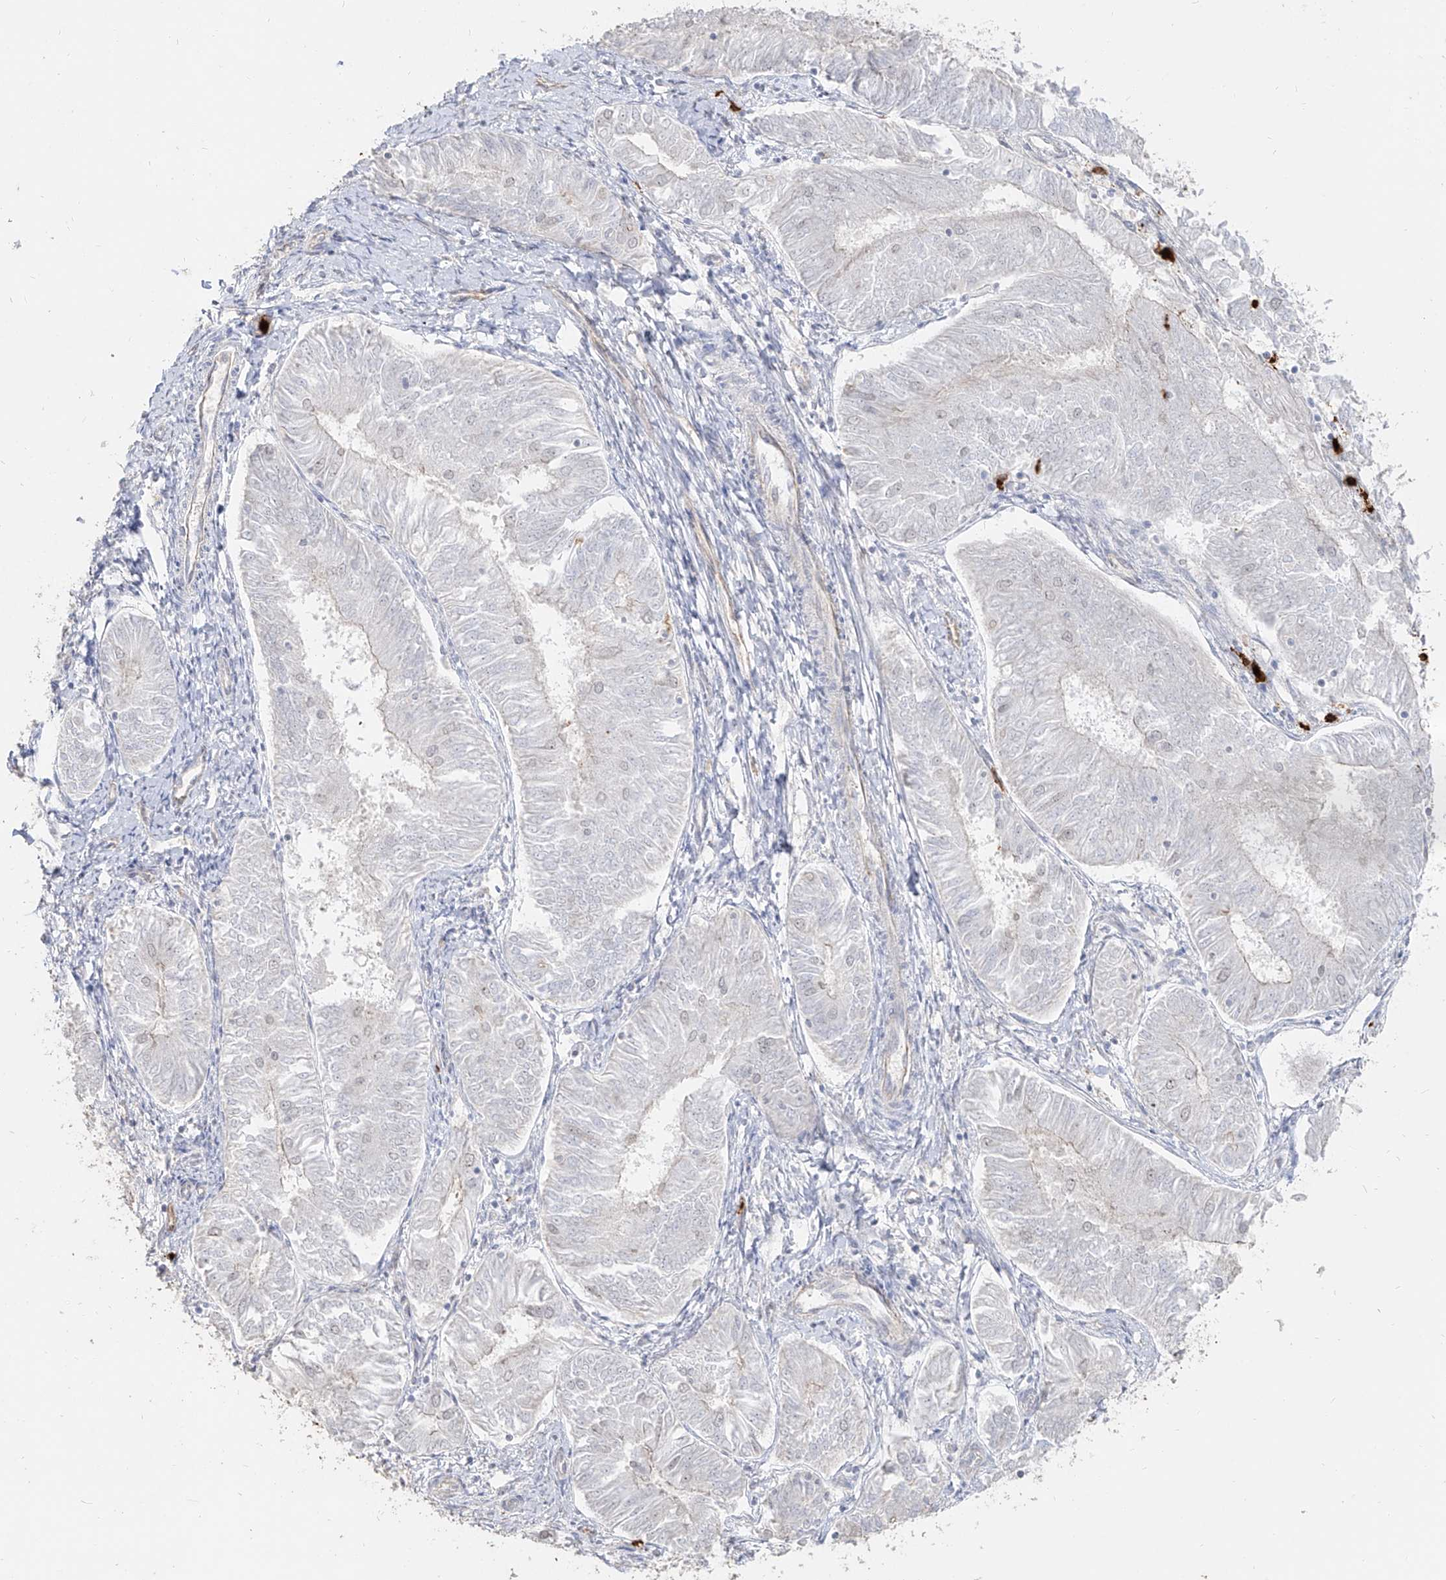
{"staining": {"intensity": "negative", "quantity": "none", "location": "none"}, "tissue": "endometrial cancer", "cell_type": "Tumor cells", "image_type": "cancer", "snomed": [{"axis": "morphology", "description": "Adenocarcinoma, NOS"}, {"axis": "topography", "description": "Endometrium"}], "caption": "Endometrial adenocarcinoma was stained to show a protein in brown. There is no significant expression in tumor cells.", "gene": "ZNF227", "patient": {"sex": "female", "age": 58}}